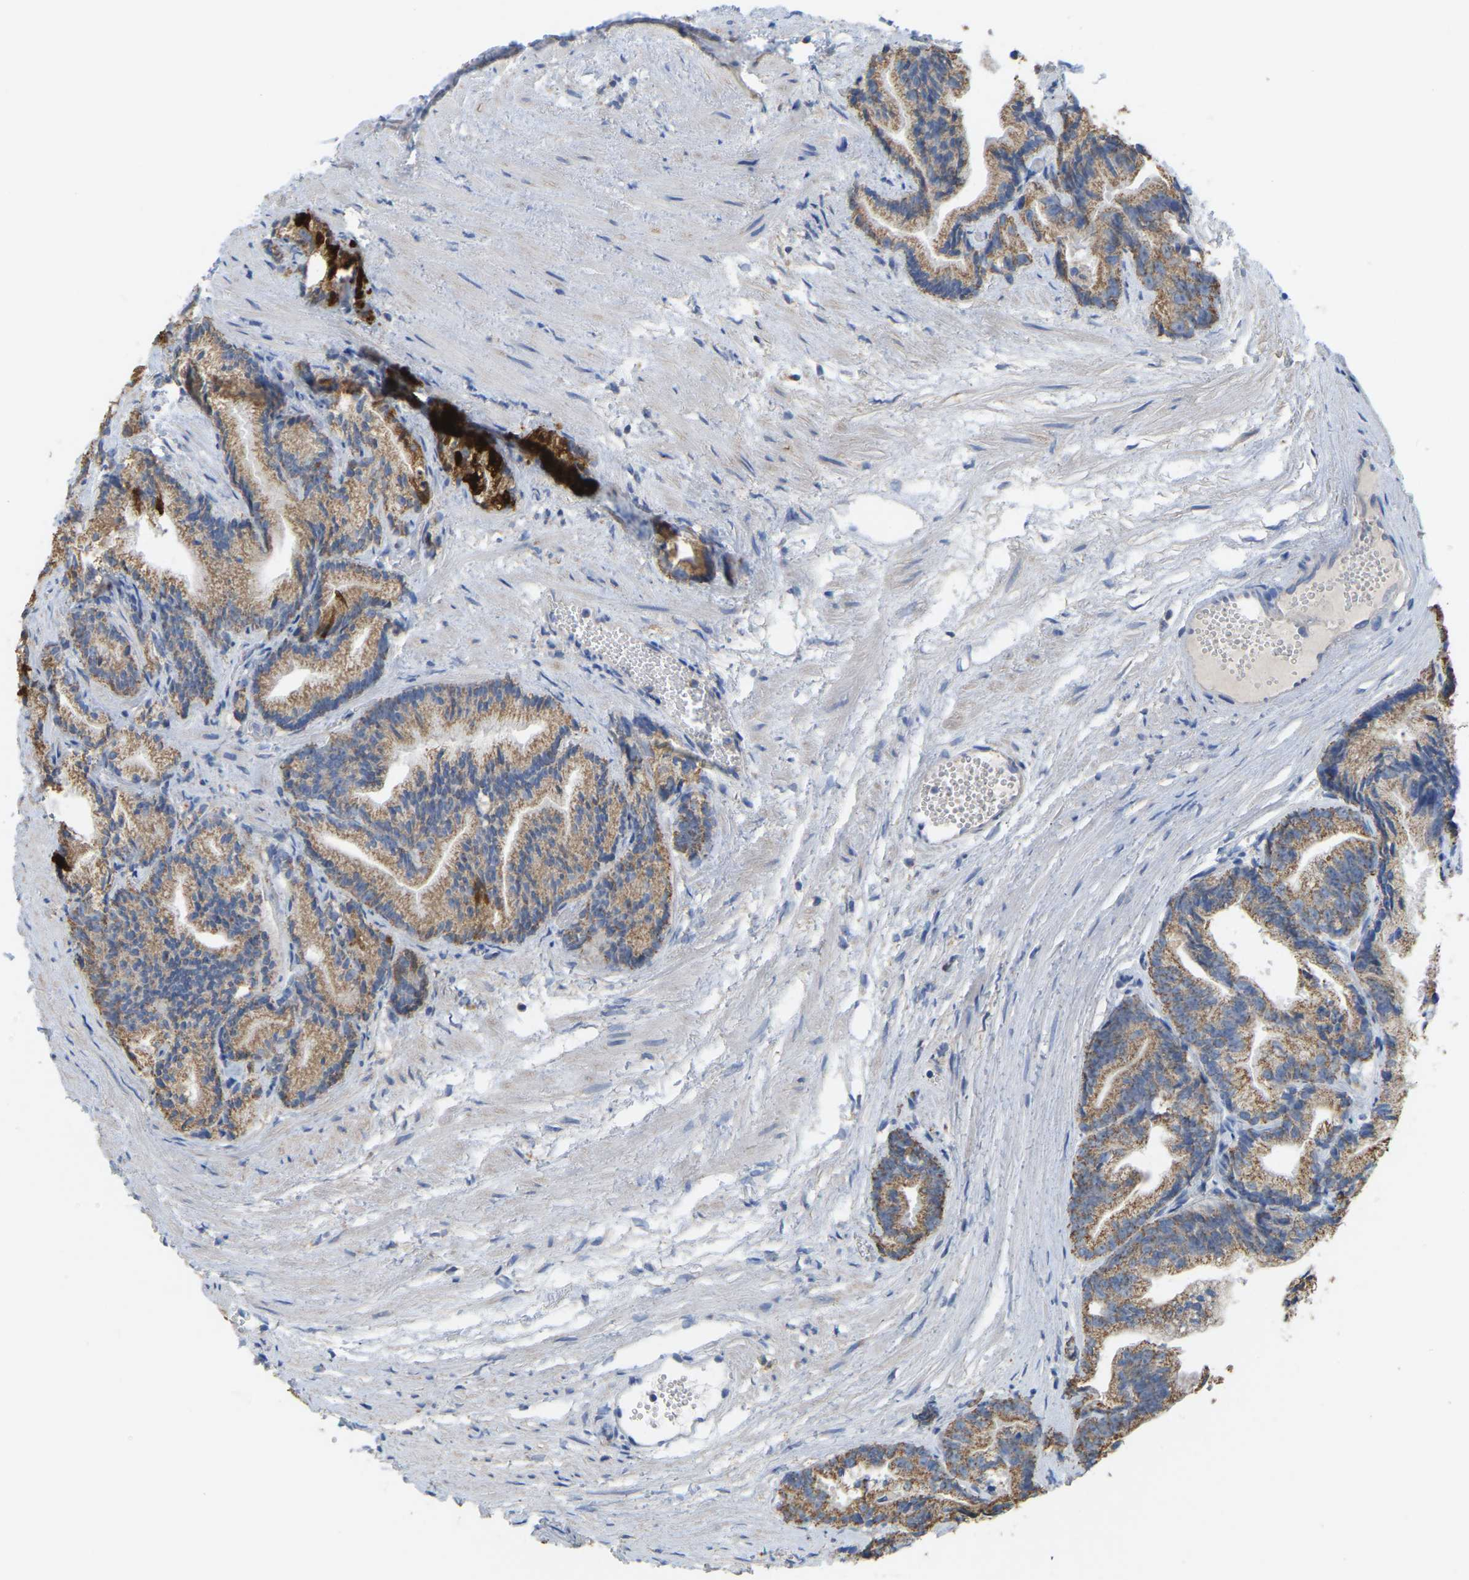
{"staining": {"intensity": "moderate", "quantity": ">75%", "location": "cytoplasmic/membranous"}, "tissue": "prostate cancer", "cell_type": "Tumor cells", "image_type": "cancer", "snomed": [{"axis": "morphology", "description": "Adenocarcinoma, Low grade"}, {"axis": "topography", "description": "Prostate"}], "caption": "IHC staining of prostate cancer, which displays medium levels of moderate cytoplasmic/membranous expression in about >75% of tumor cells indicating moderate cytoplasmic/membranous protein expression. The staining was performed using DAB (brown) for protein detection and nuclei were counterstained in hematoxylin (blue).", "gene": "SERPINB5", "patient": {"sex": "male", "age": 89}}